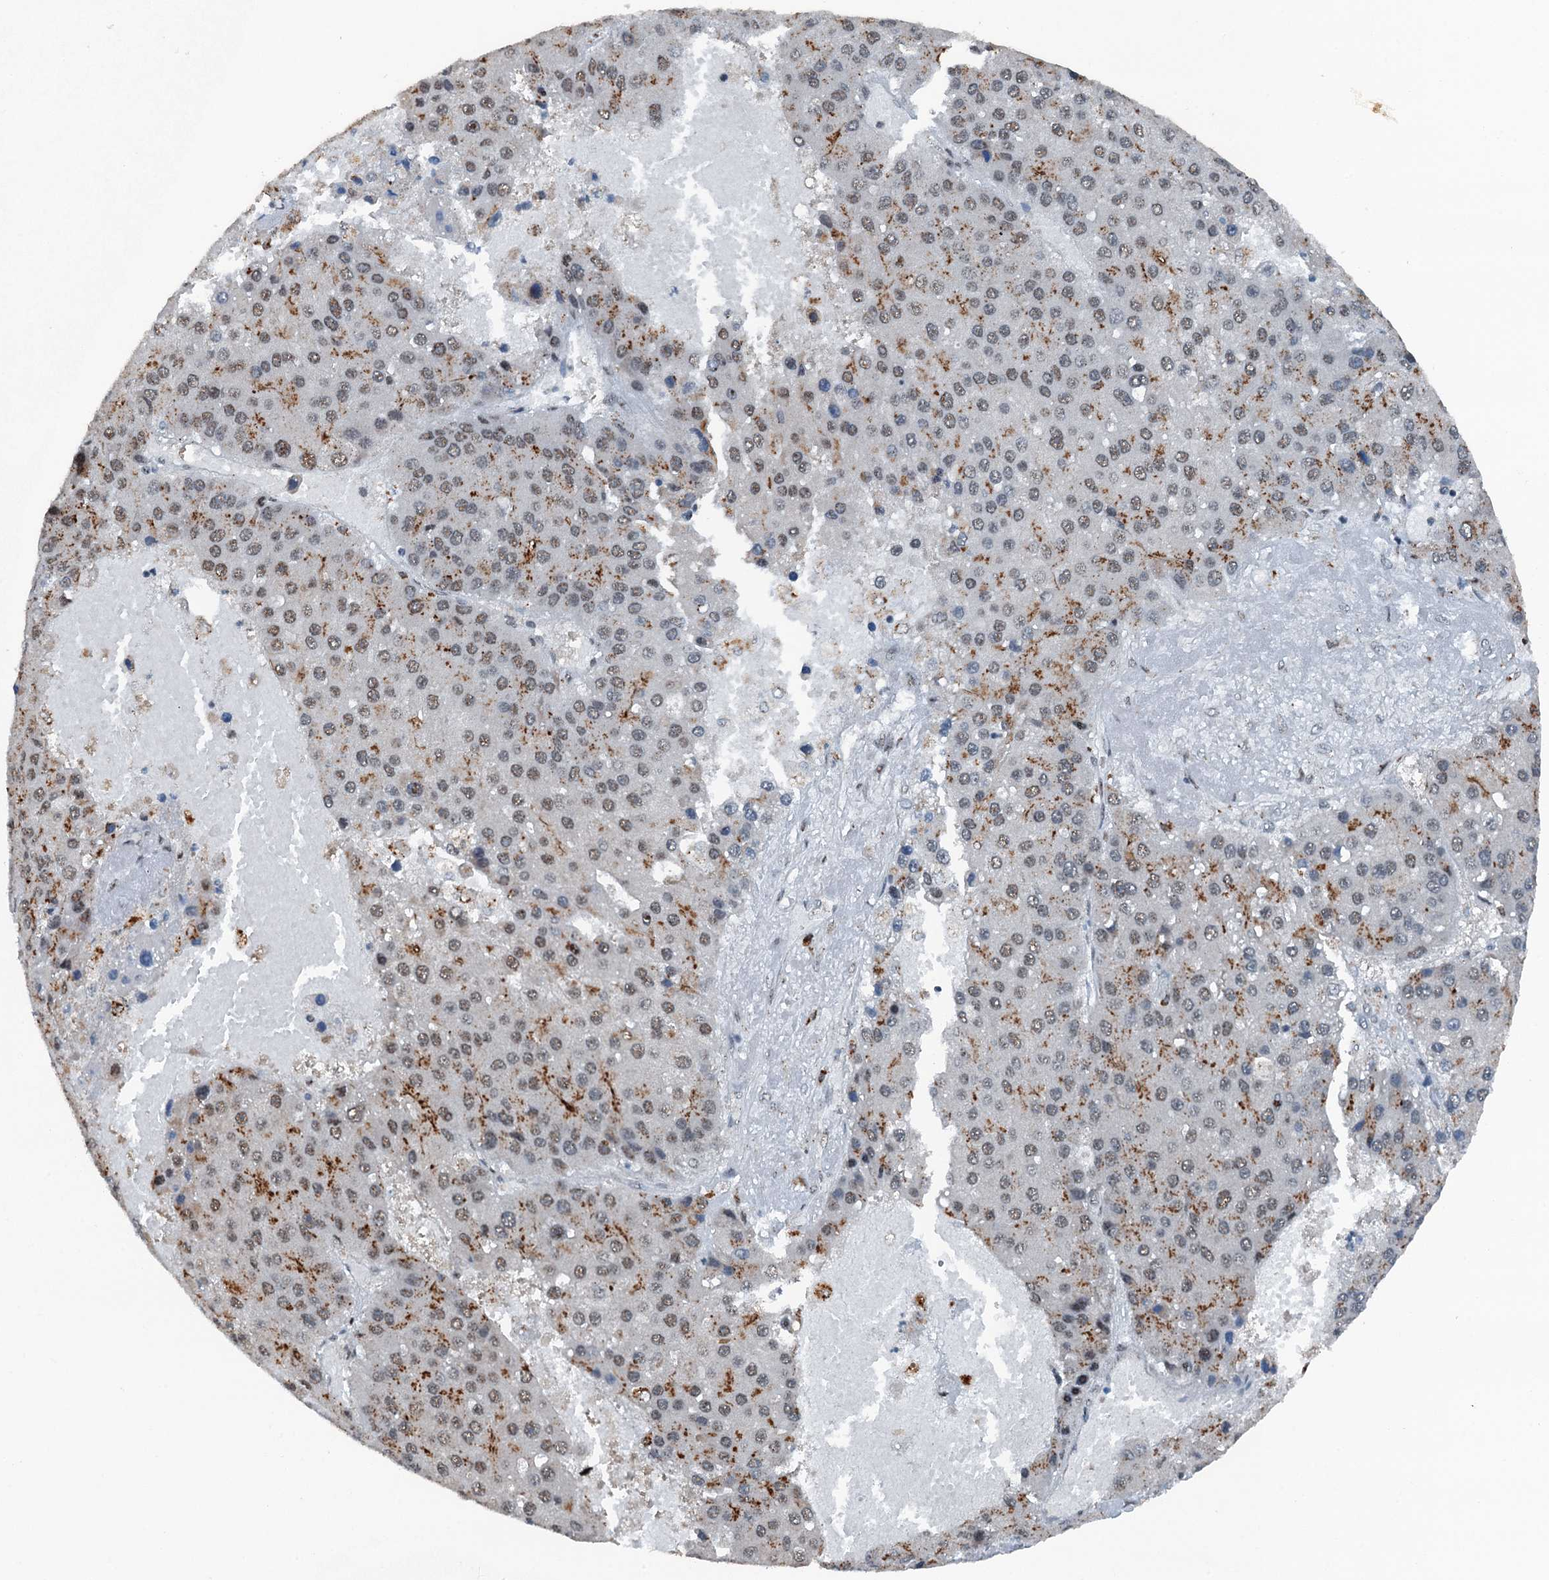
{"staining": {"intensity": "moderate", "quantity": "25%-75%", "location": "cytoplasmic/membranous,nuclear"}, "tissue": "liver cancer", "cell_type": "Tumor cells", "image_type": "cancer", "snomed": [{"axis": "morphology", "description": "Carcinoma, Hepatocellular, NOS"}, {"axis": "topography", "description": "Liver"}], "caption": "Protein expression analysis of hepatocellular carcinoma (liver) displays moderate cytoplasmic/membranous and nuclear expression in about 25%-75% of tumor cells.", "gene": "BMERB1", "patient": {"sex": "female", "age": 73}}